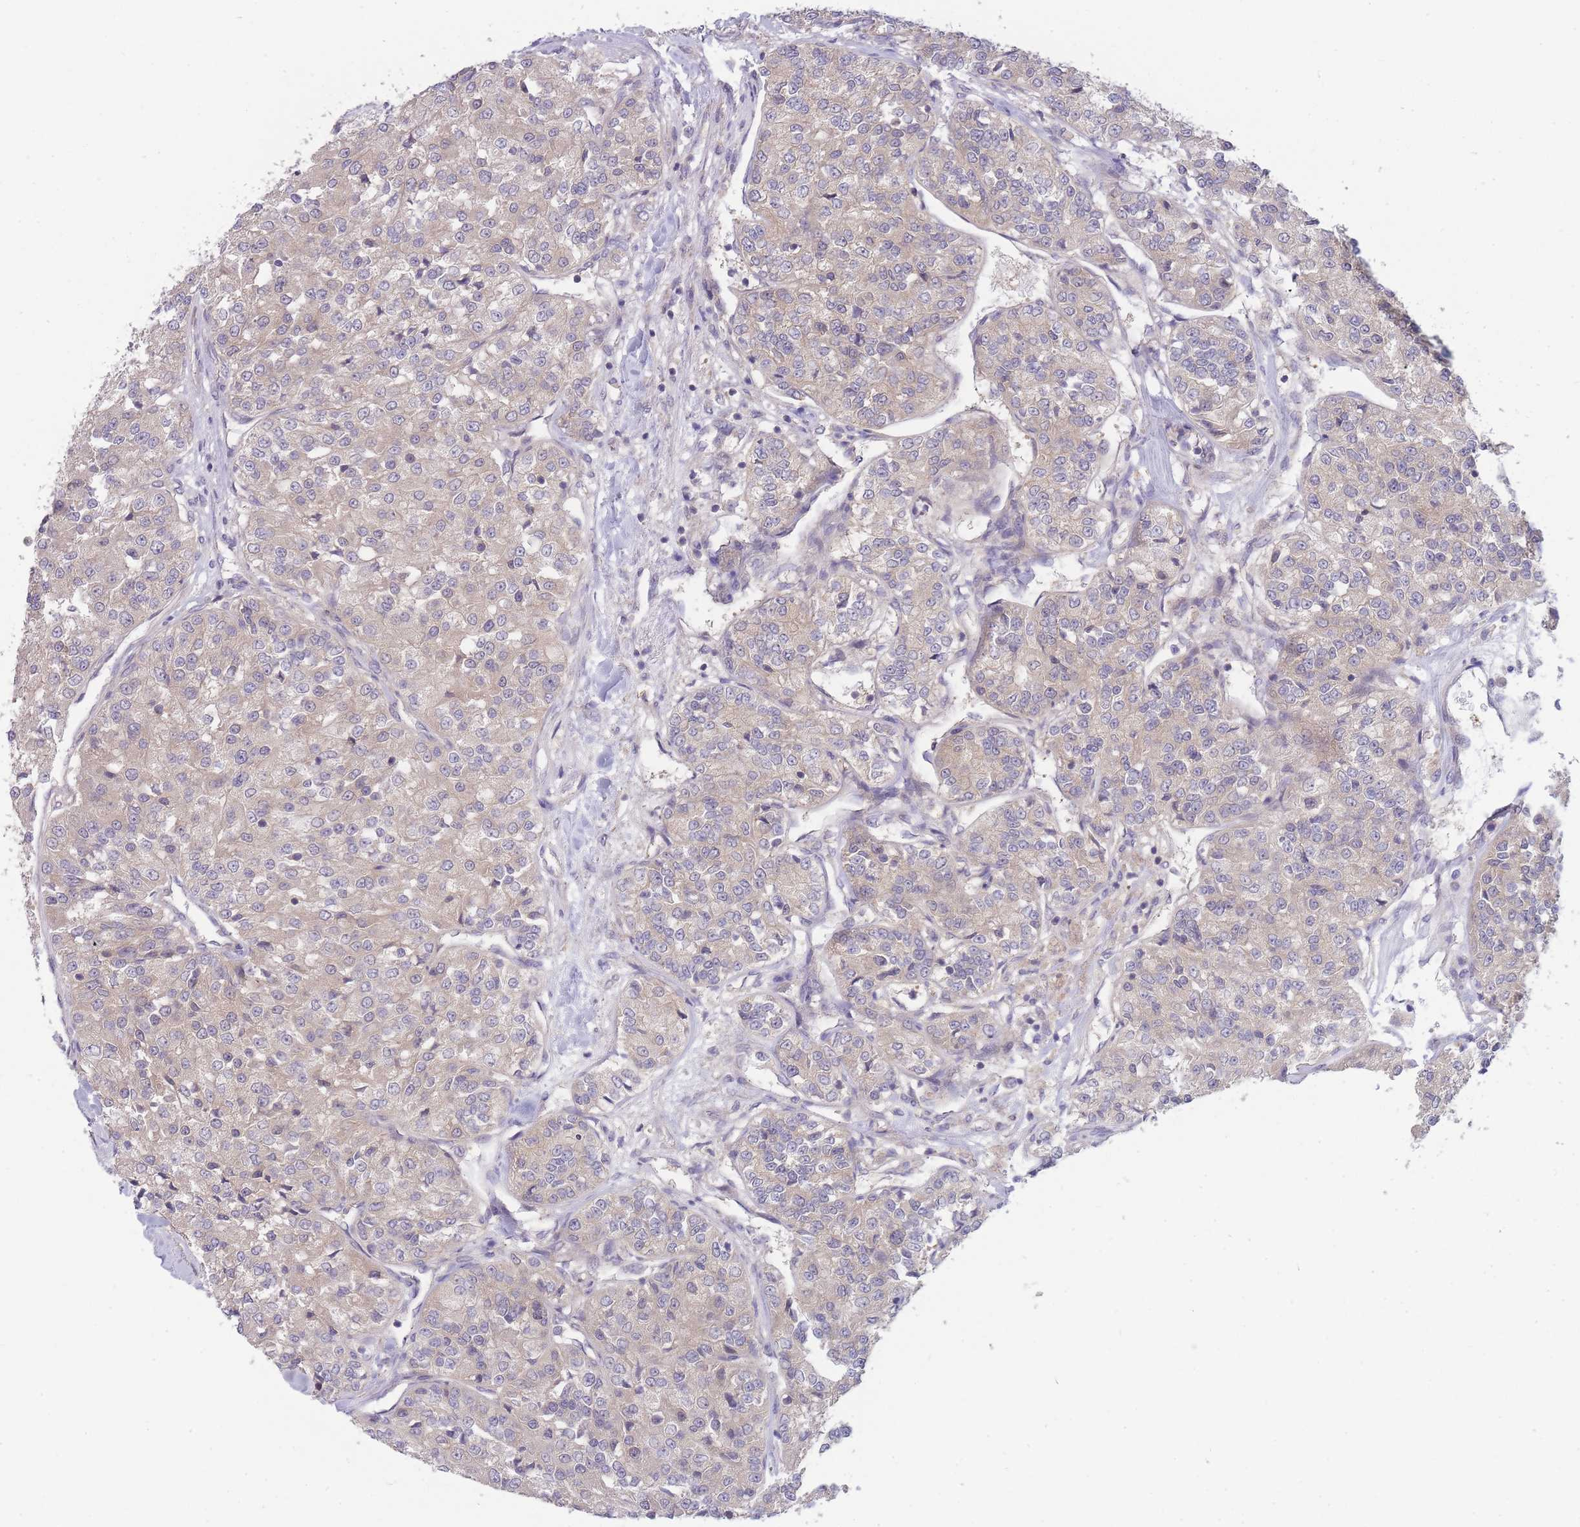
{"staining": {"intensity": "negative", "quantity": "none", "location": "none"}, "tissue": "renal cancer", "cell_type": "Tumor cells", "image_type": "cancer", "snomed": [{"axis": "morphology", "description": "Adenocarcinoma, NOS"}, {"axis": "topography", "description": "Kidney"}], "caption": "A high-resolution micrograph shows IHC staining of renal adenocarcinoma, which shows no significant staining in tumor cells.", "gene": "PFDN6", "patient": {"sex": "female", "age": 63}}